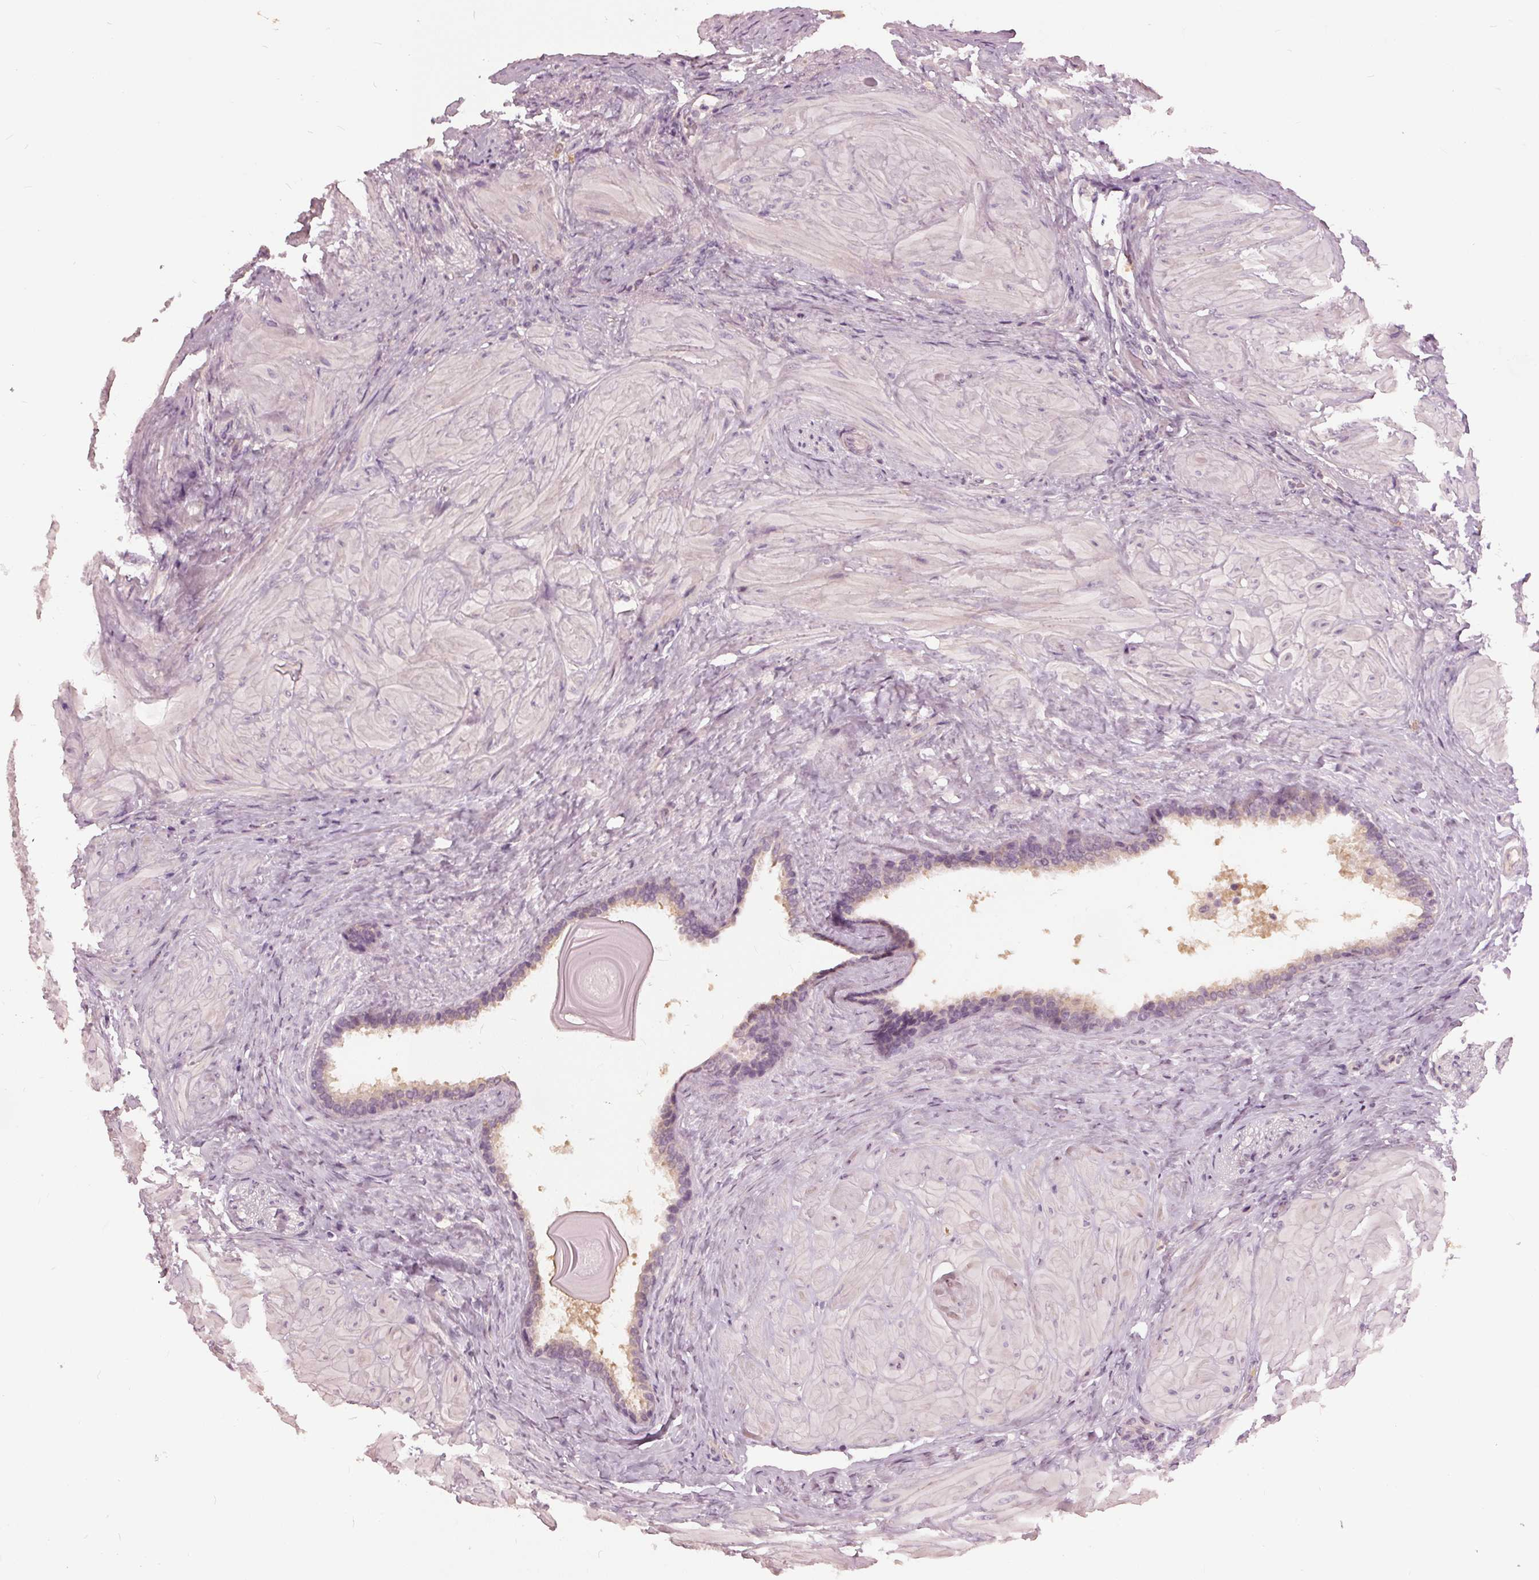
{"staining": {"intensity": "negative", "quantity": "none", "location": "none"}, "tissue": "seminal vesicle", "cell_type": "Glandular cells", "image_type": "normal", "snomed": [{"axis": "morphology", "description": "Normal tissue, NOS"}, {"axis": "topography", "description": "Seminal veicle"}], "caption": "This is an immunohistochemistry (IHC) histopathology image of normal human seminal vesicle. There is no positivity in glandular cells.", "gene": "KLK13", "patient": {"sex": "male", "age": 57}}